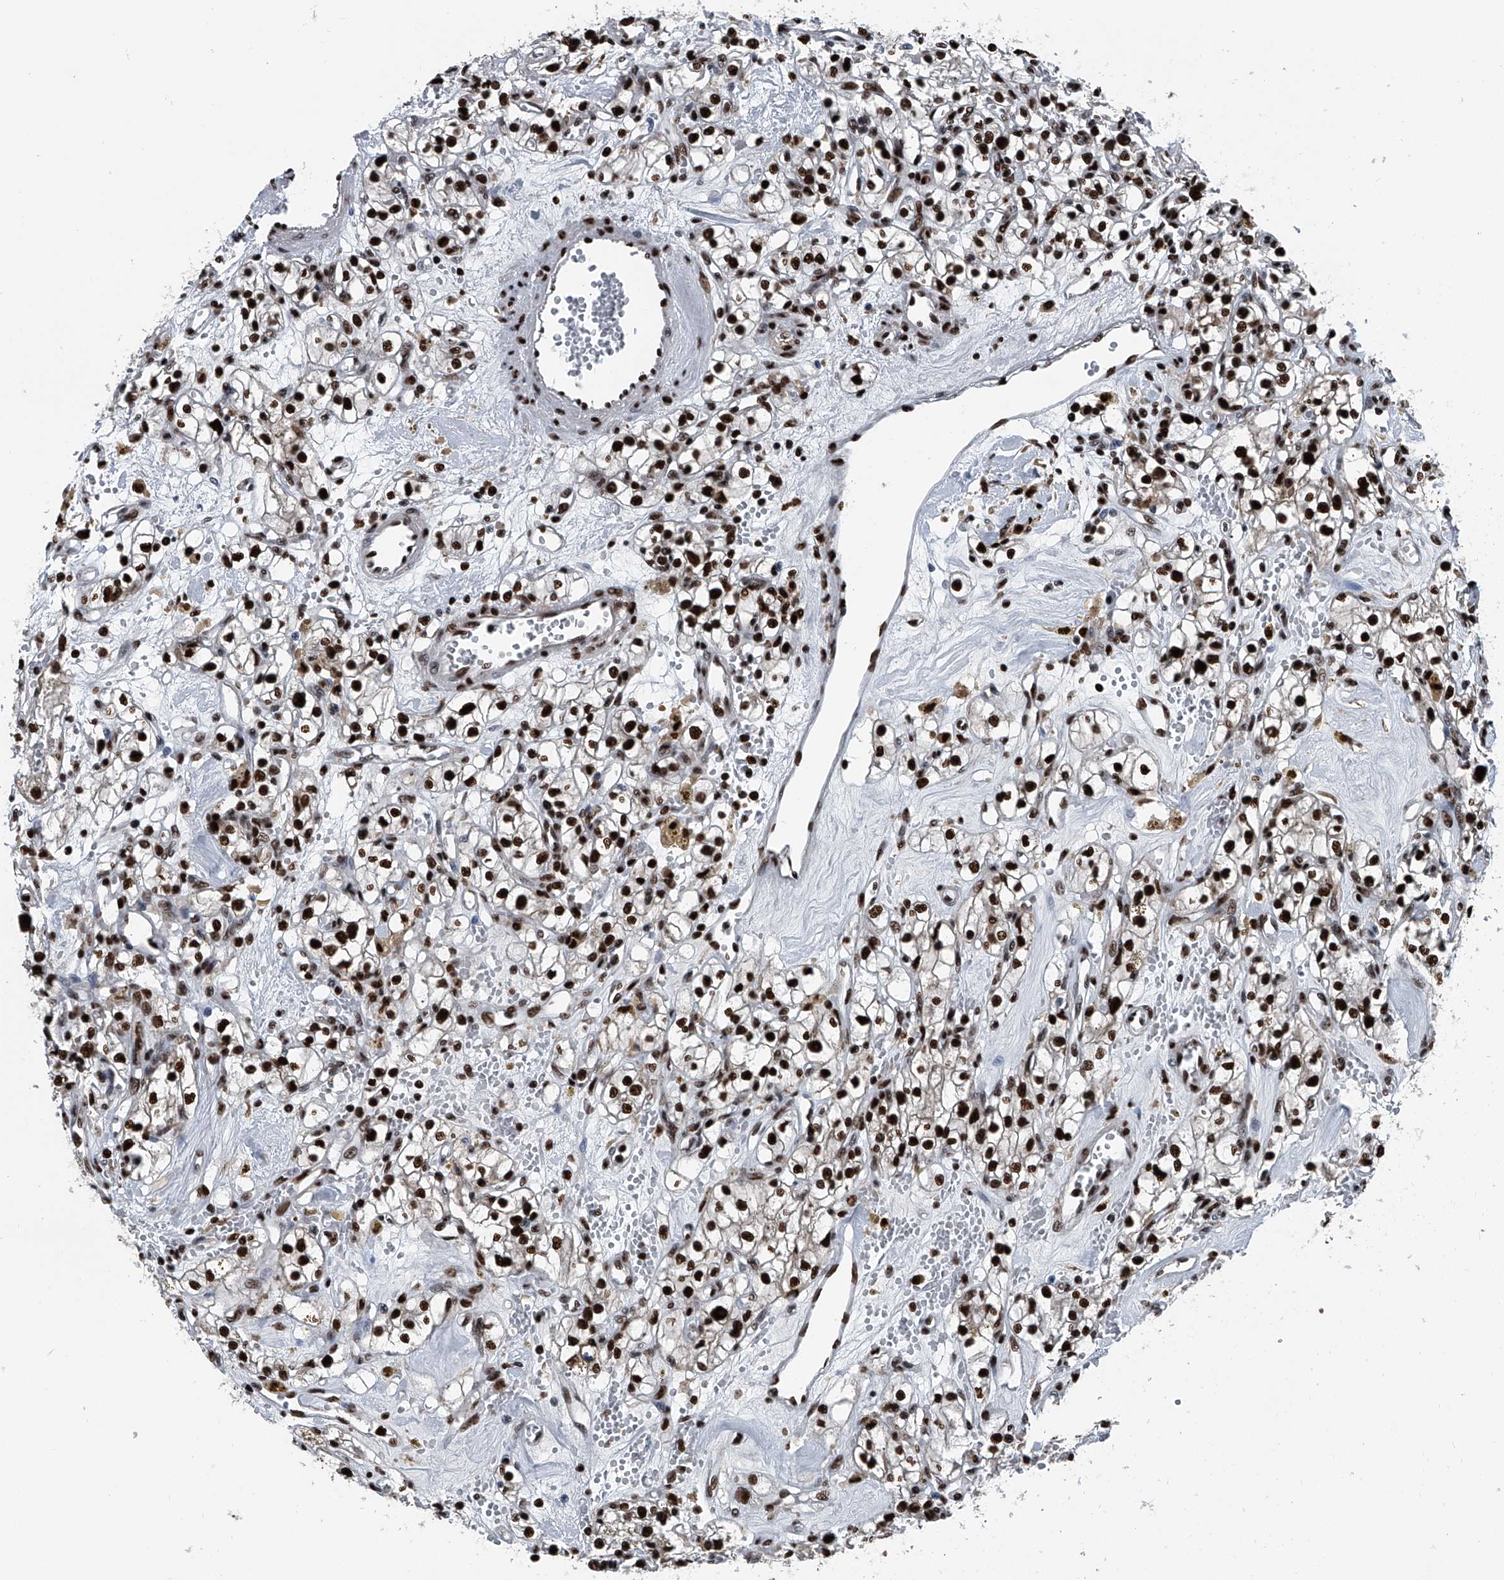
{"staining": {"intensity": "strong", "quantity": ">75%", "location": "nuclear"}, "tissue": "renal cancer", "cell_type": "Tumor cells", "image_type": "cancer", "snomed": [{"axis": "morphology", "description": "Adenocarcinoma, NOS"}, {"axis": "topography", "description": "Kidney"}], "caption": "The immunohistochemical stain labels strong nuclear positivity in tumor cells of renal cancer tissue.", "gene": "FKBP5", "patient": {"sex": "male", "age": 56}}